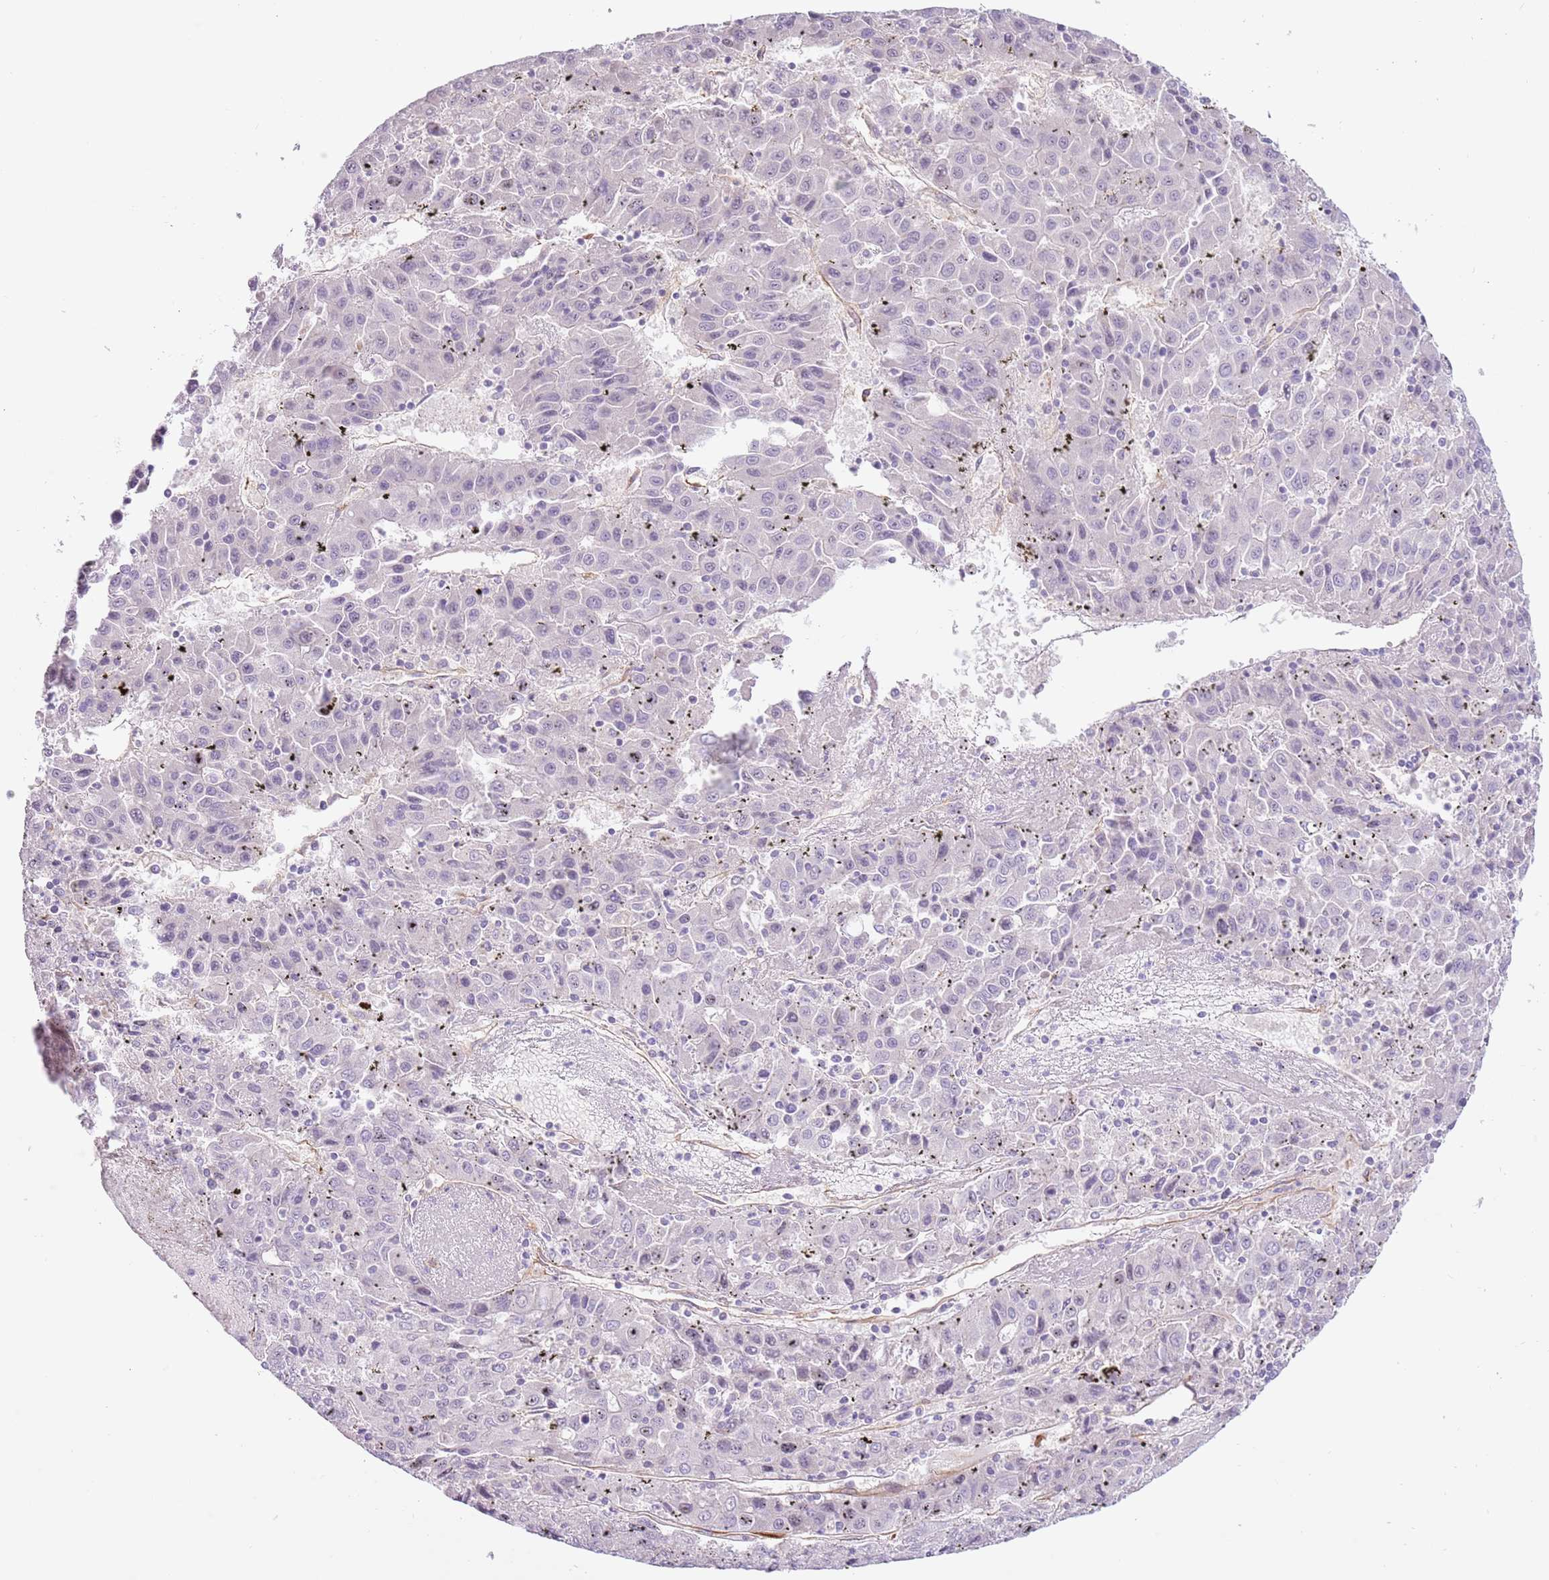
{"staining": {"intensity": "negative", "quantity": "none", "location": "none"}, "tissue": "liver cancer", "cell_type": "Tumor cells", "image_type": "cancer", "snomed": [{"axis": "morphology", "description": "Carcinoma, Hepatocellular, NOS"}, {"axis": "topography", "description": "Liver"}], "caption": "High power microscopy image of an immunohistochemistry (IHC) photomicrograph of hepatocellular carcinoma (liver), revealing no significant positivity in tumor cells.", "gene": "MRO", "patient": {"sex": "female", "age": 53}}